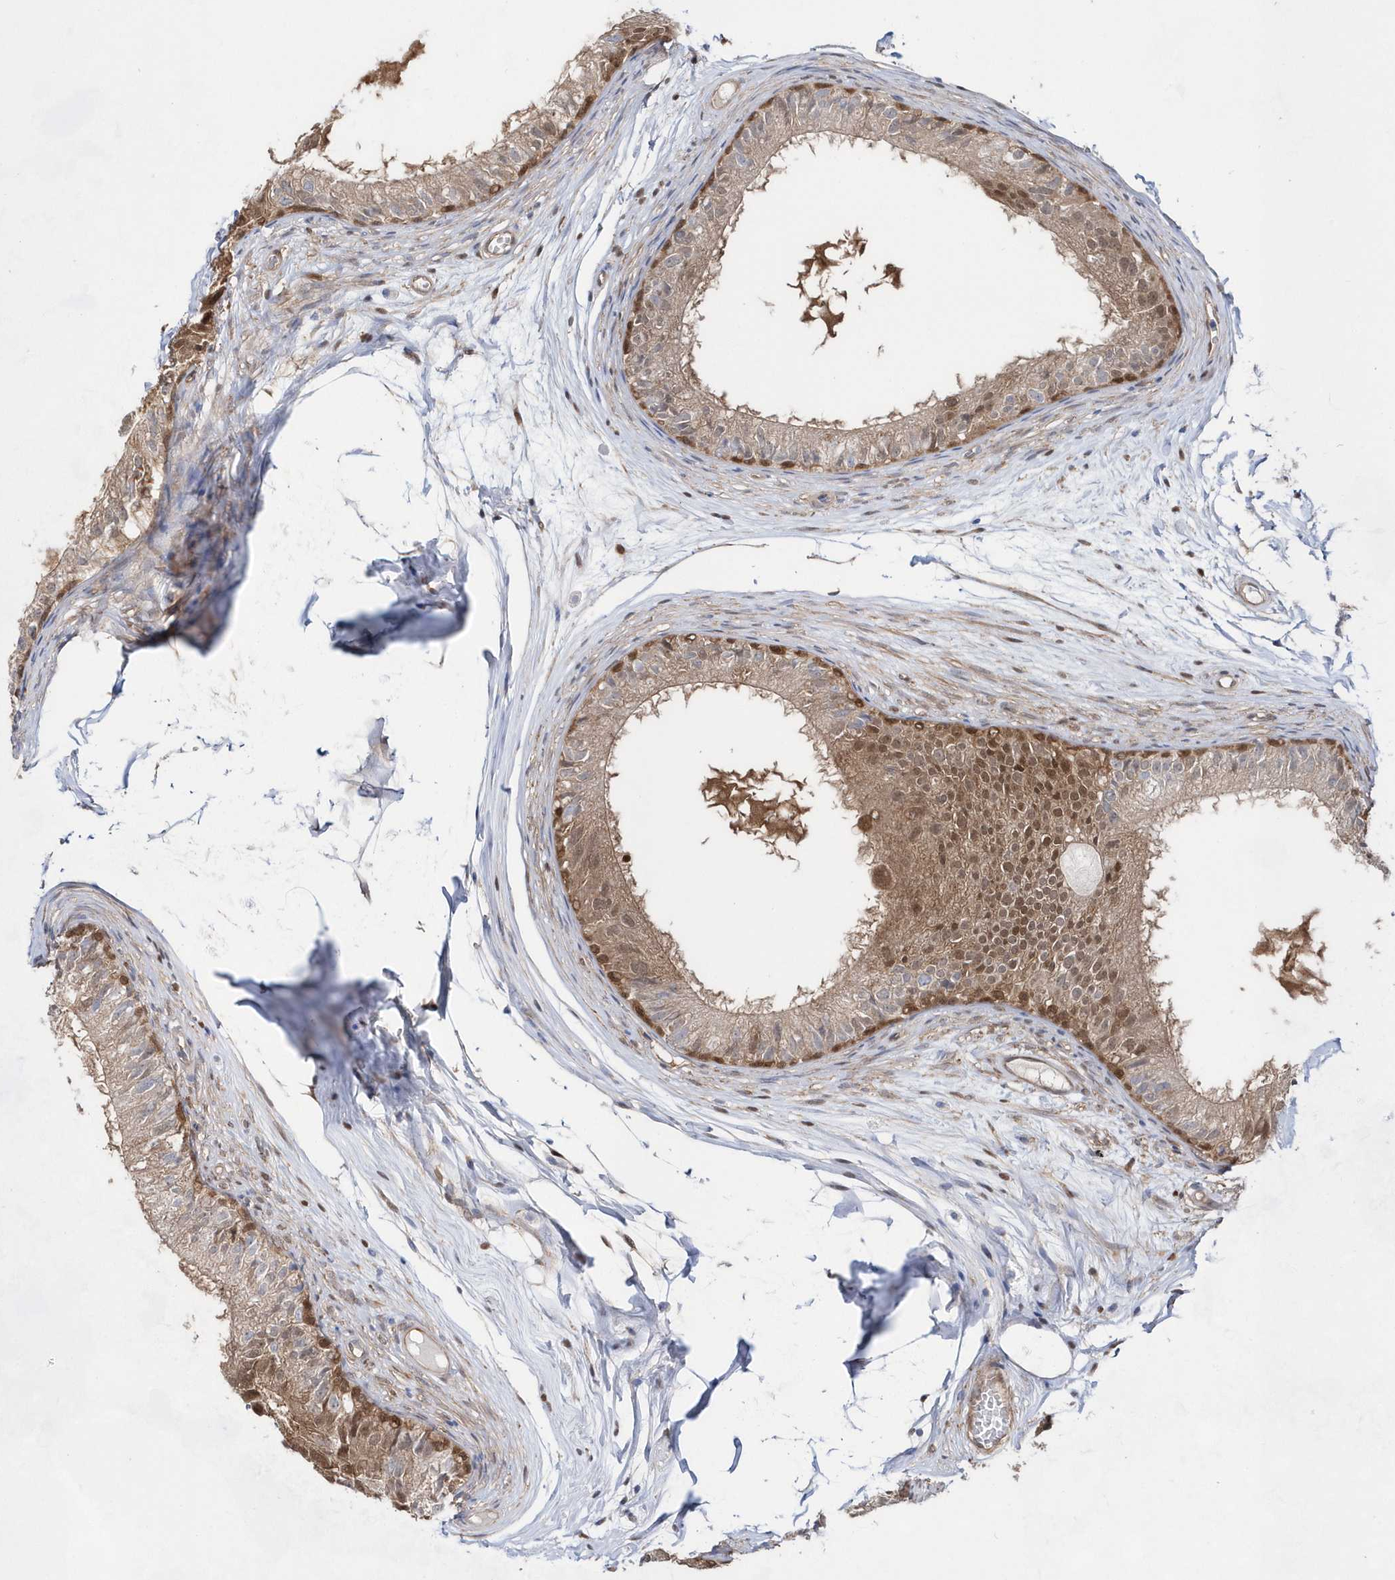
{"staining": {"intensity": "moderate", "quantity": ">75%", "location": "cytoplasmic/membranous,nuclear"}, "tissue": "epididymis", "cell_type": "Glandular cells", "image_type": "normal", "snomed": [{"axis": "morphology", "description": "Normal tissue, NOS"}, {"axis": "morphology", "description": "Seminoma in situ"}, {"axis": "topography", "description": "Testis"}, {"axis": "topography", "description": "Epididymis"}], "caption": "Epididymis stained with DAB (3,3'-diaminobenzidine) immunohistochemistry (IHC) exhibits medium levels of moderate cytoplasmic/membranous,nuclear expression in approximately >75% of glandular cells.", "gene": "BDH2", "patient": {"sex": "male", "age": 28}}